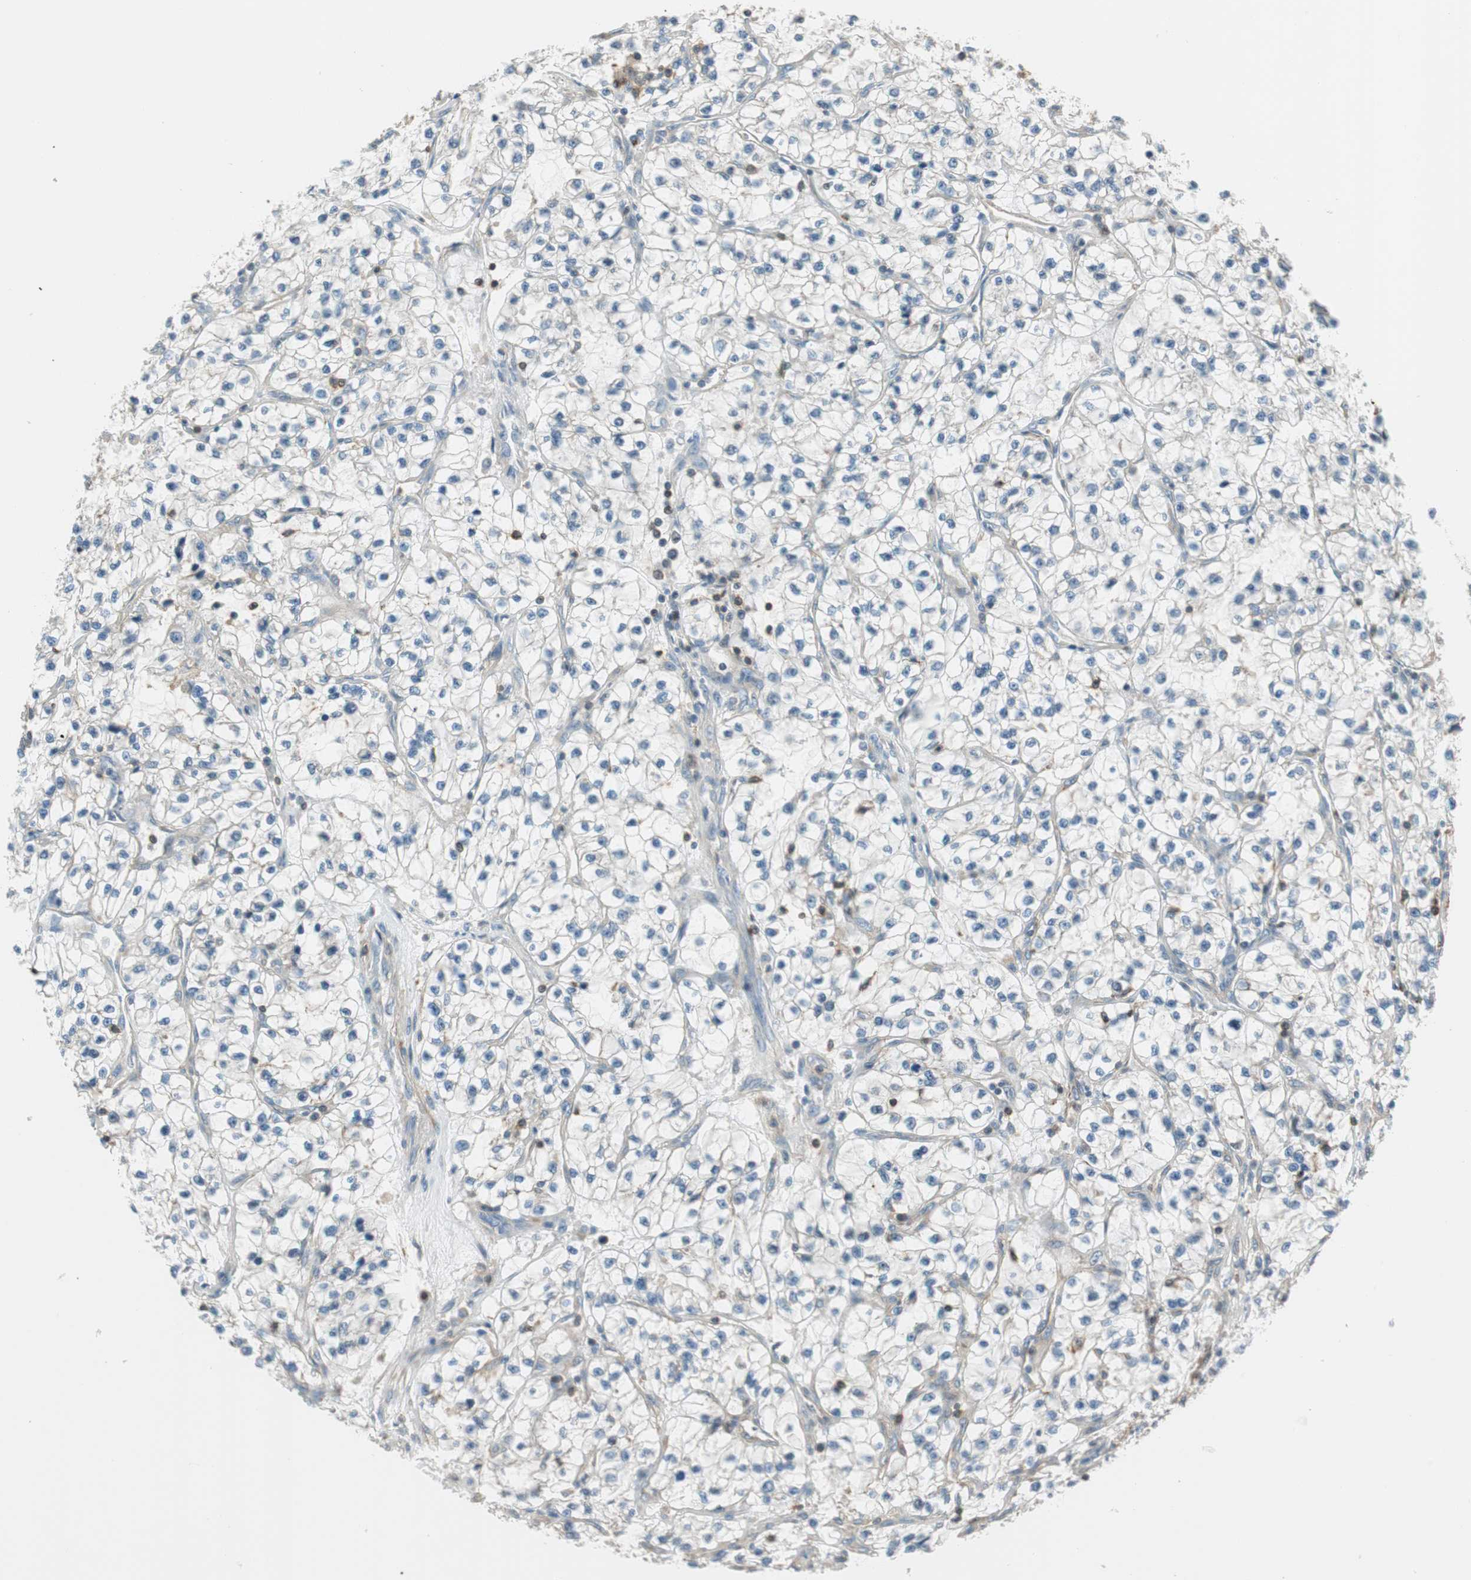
{"staining": {"intensity": "negative", "quantity": "none", "location": "none"}, "tissue": "renal cancer", "cell_type": "Tumor cells", "image_type": "cancer", "snomed": [{"axis": "morphology", "description": "Adenocarcinoma, NOS"}, {"axis": "topography", "description": "Kidney"}], "caption": "Protein analysis of renal cancer (adenocarcinoma) exhibits no significant positivity in tumor cells. (Brightfield microscopy of DAB IHC at high magnification).", "gene": "PI4K2B", "patient": {"sex": "female", "age": 57}}